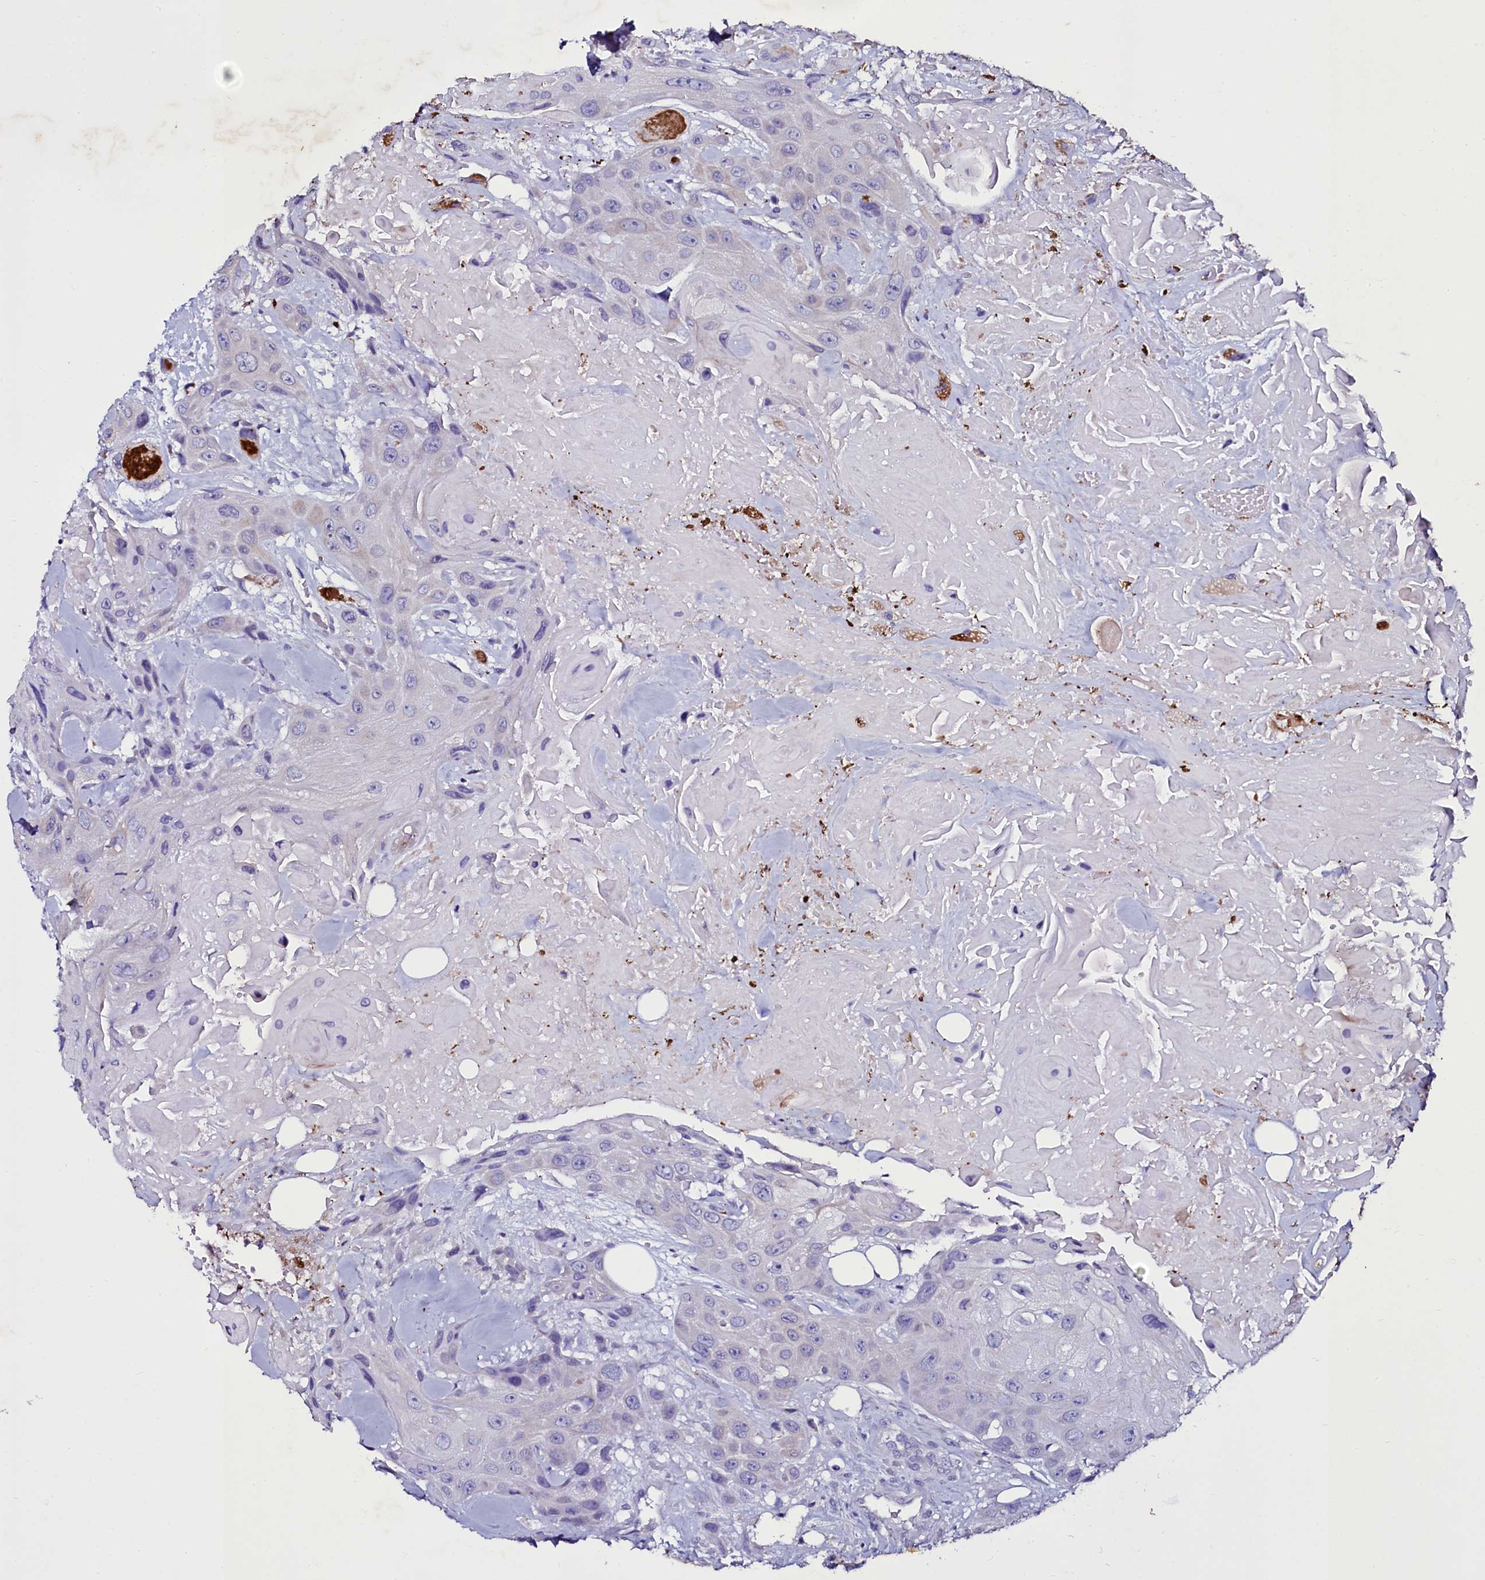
{"staining": {"intensity": "negative", "quantity": "none", "location": "none"}, "tissue": "head and neck cancer", "cell_type": "Tumor cells", "image_type": "cancer", "snomed": [{"axis": "morphology", "description": "Squamous cell carcinoma, NOS"}, {"axis": "topography", "description": "Head-Neck"}], "caption": "Immunohistochemistry (IHC) micrograph of neoplastic tissue: head and neck cancer stained with DAB demonstrates no significant protein expression in tumor cells.", "gene": "SELENOT", "patient": {"sex": "male", "age": 81}}